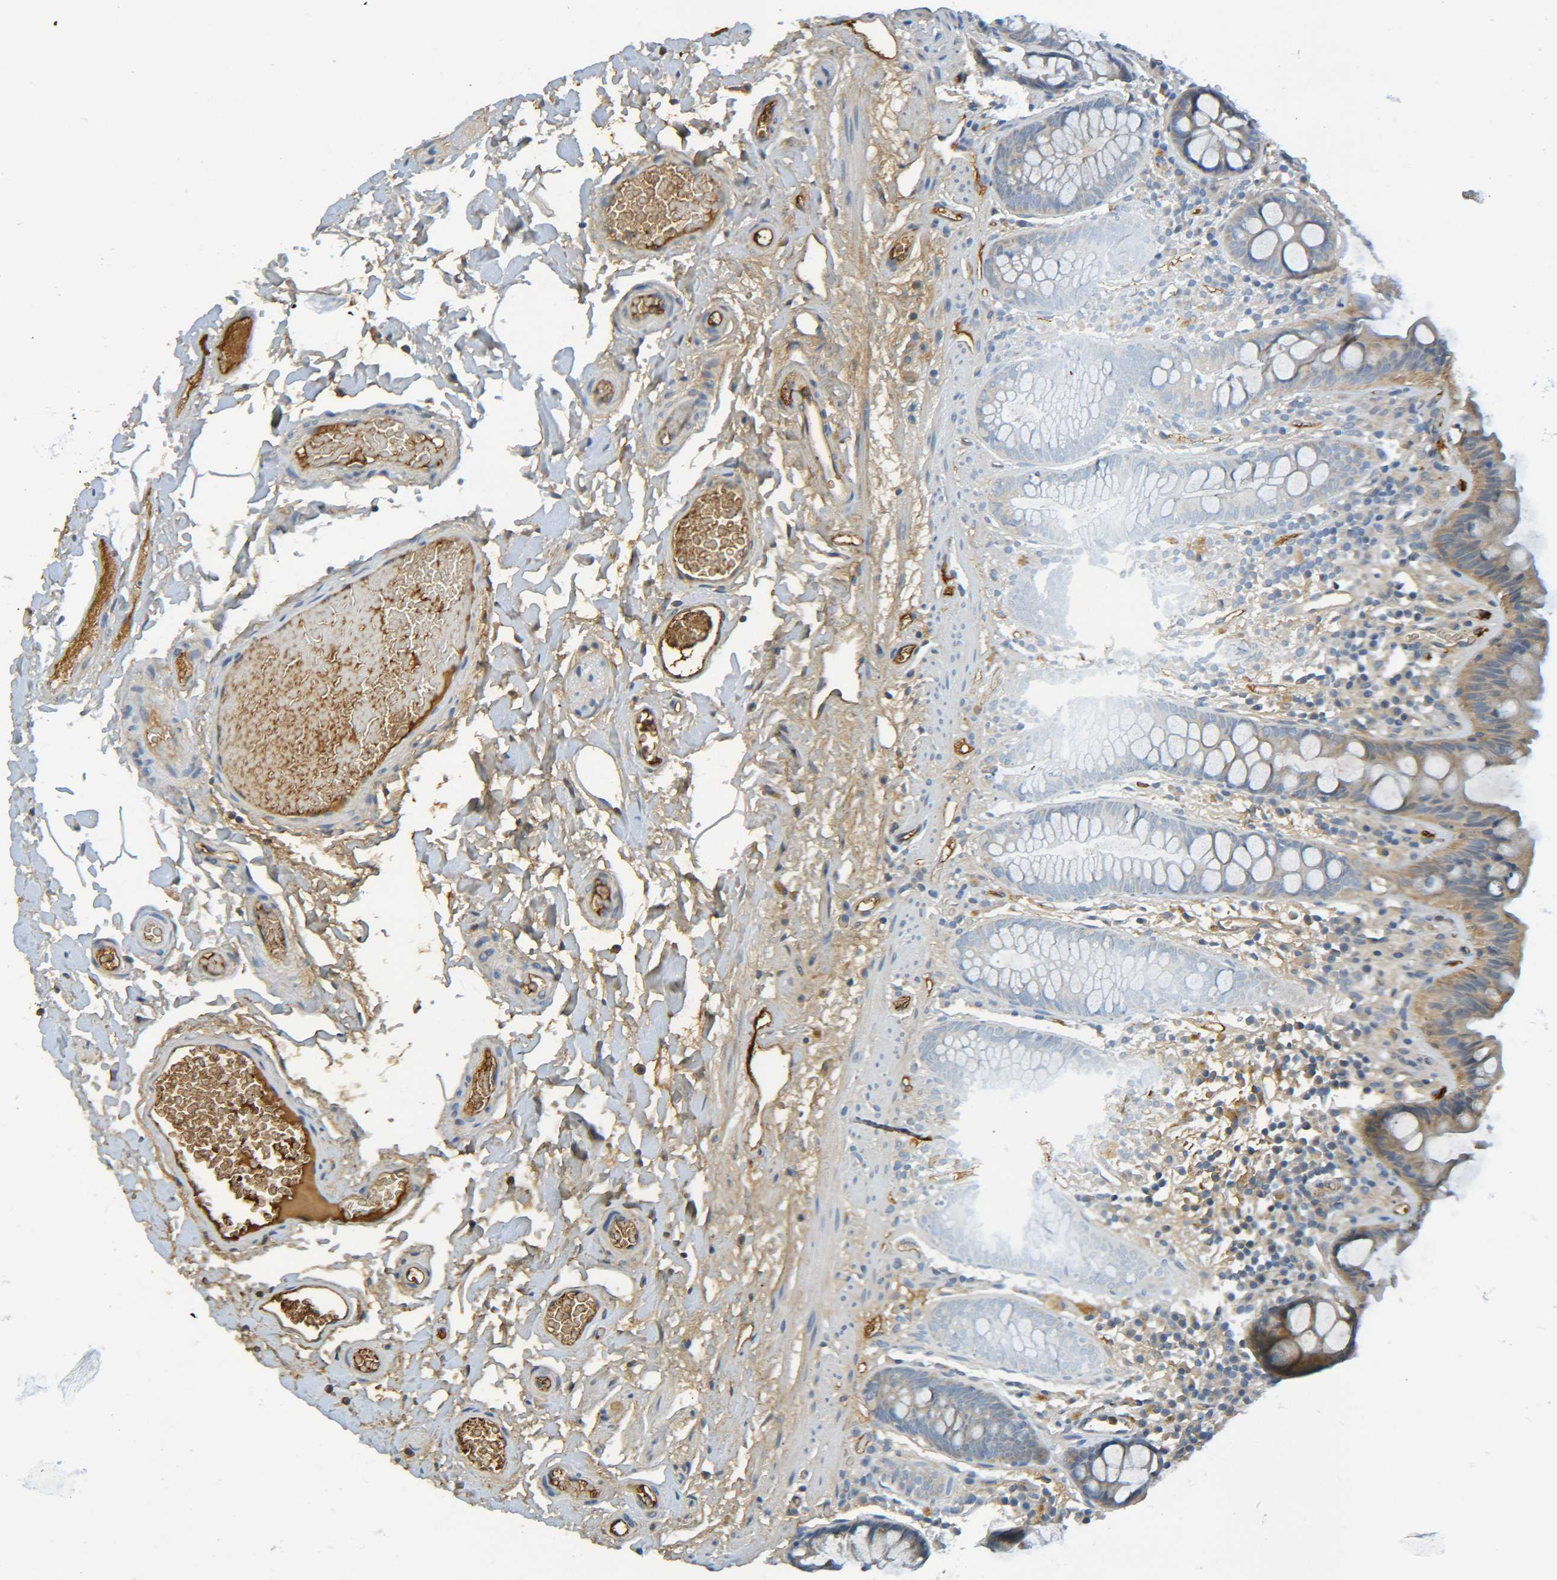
{"staining": {"intensity": "moderate", "quantity": ">75%", "location": "cytoplasmic/membranous"}, "tissue": "colon", "cell_type": "Endothelial cells", "image_type": "normal", "snomed": [{"axis": "morphology", "description": "Normal tissue, NOS"}, {"axis": "topography", "description": "Colon"}], "caption": "Unremarkable colon was stained to show a protein in brown. There is medium levels of moderate cytoplasmic/membranous expression in approximately >75% of endothelial cells.", "gene": "C1QA", "patient": {"sex": "female", "age": 80}}